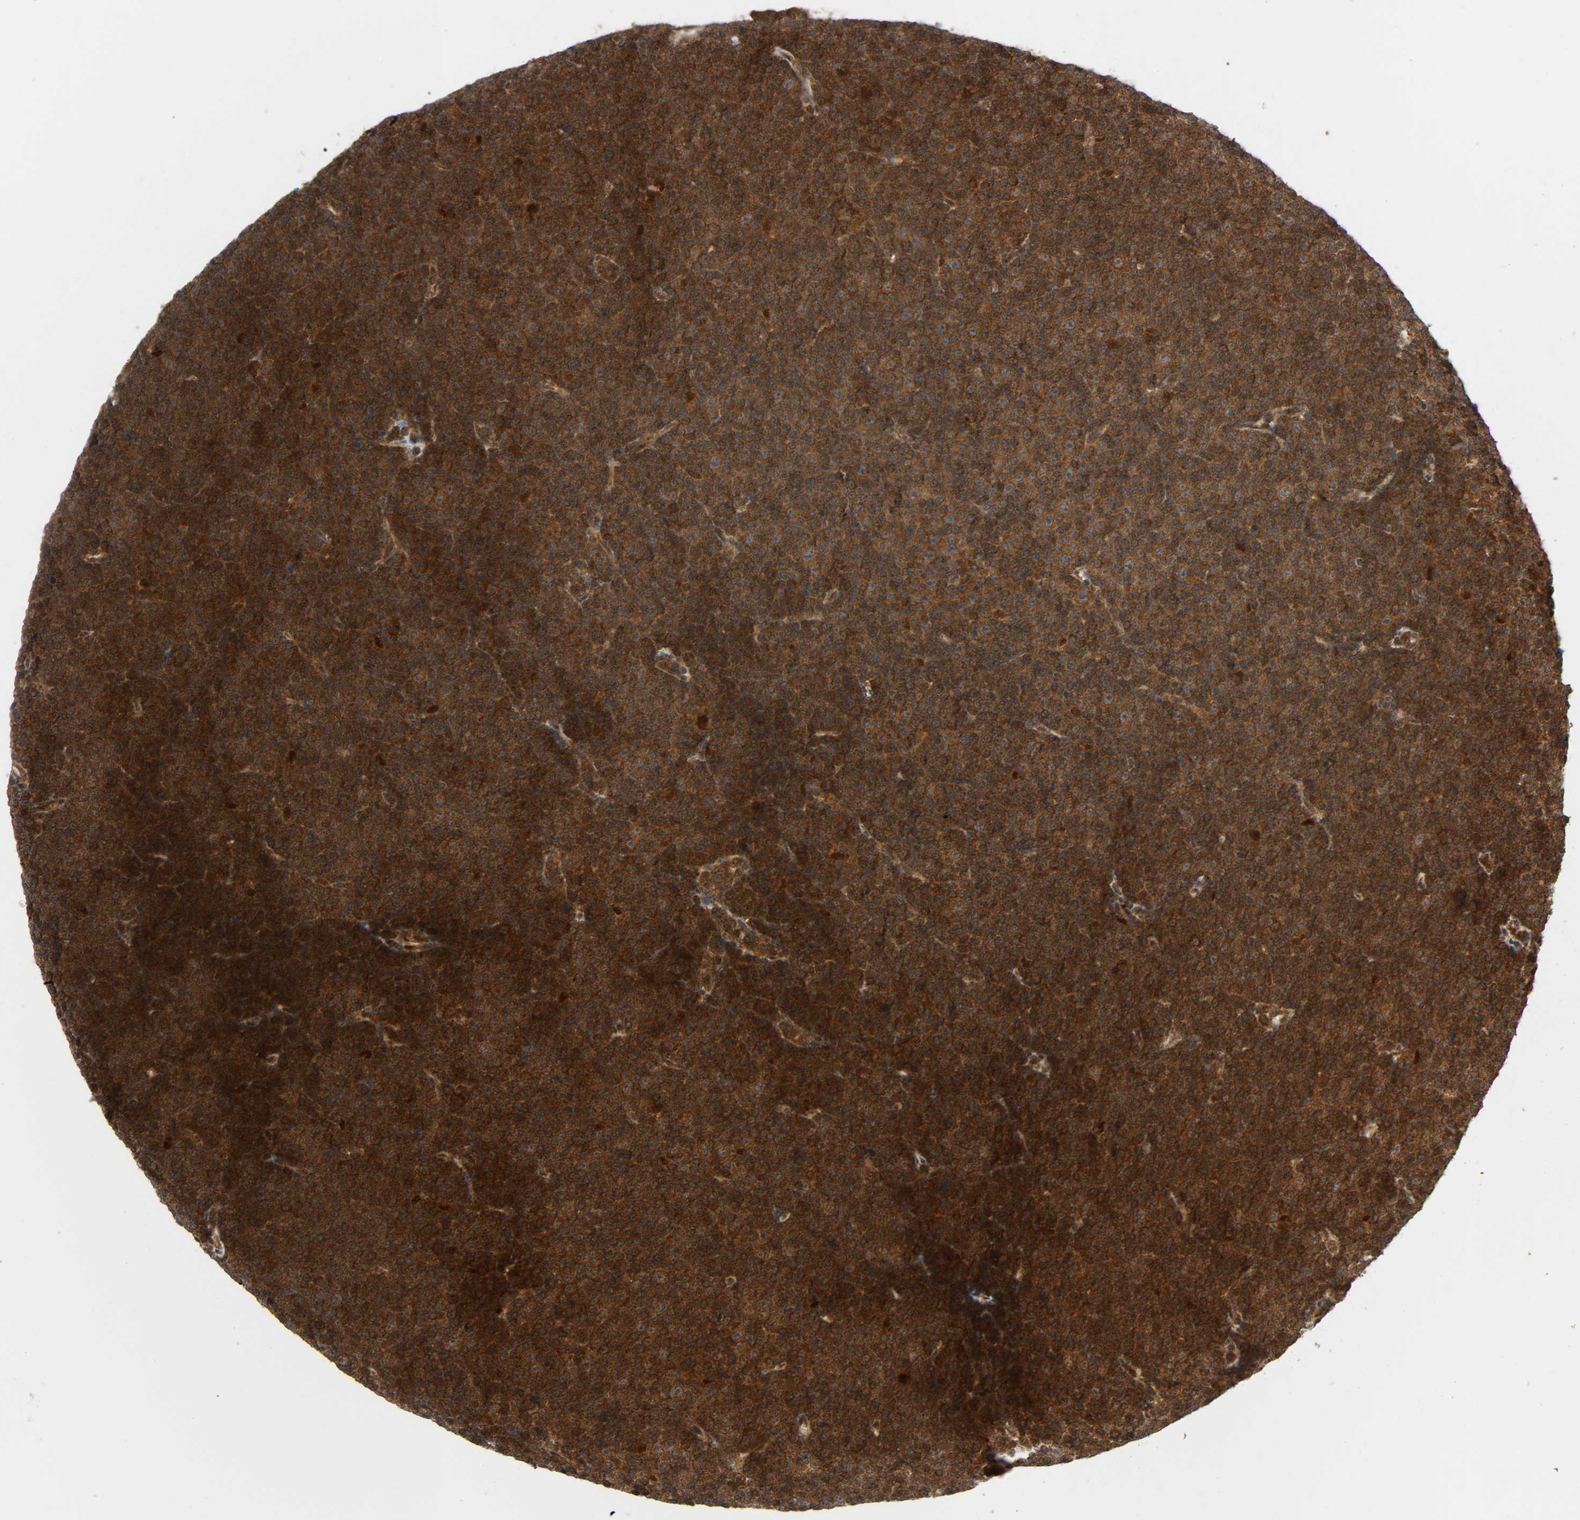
{"staining": {"intensity": "strong", "quantity": ">75%", "location": "cytoplasmic/membranous"}, "tissue": "lymphoma", "cell_type": "Tumor cells", "image_type": "cancer", "snomed": [{"axis": "morphology", "description": "Malignant lymphoma, non-Hodgkin's type, Low grade"}, {"axis": "topography", "description": "Lymph node"}], "caption": "Brown immunohistochemical staining in human lymphoma shows strong cytoplasmic/membranous expression in about >75% of tumor cells.", "gene": "CHUK", "patient": {"sex": "female", "age": 67}}